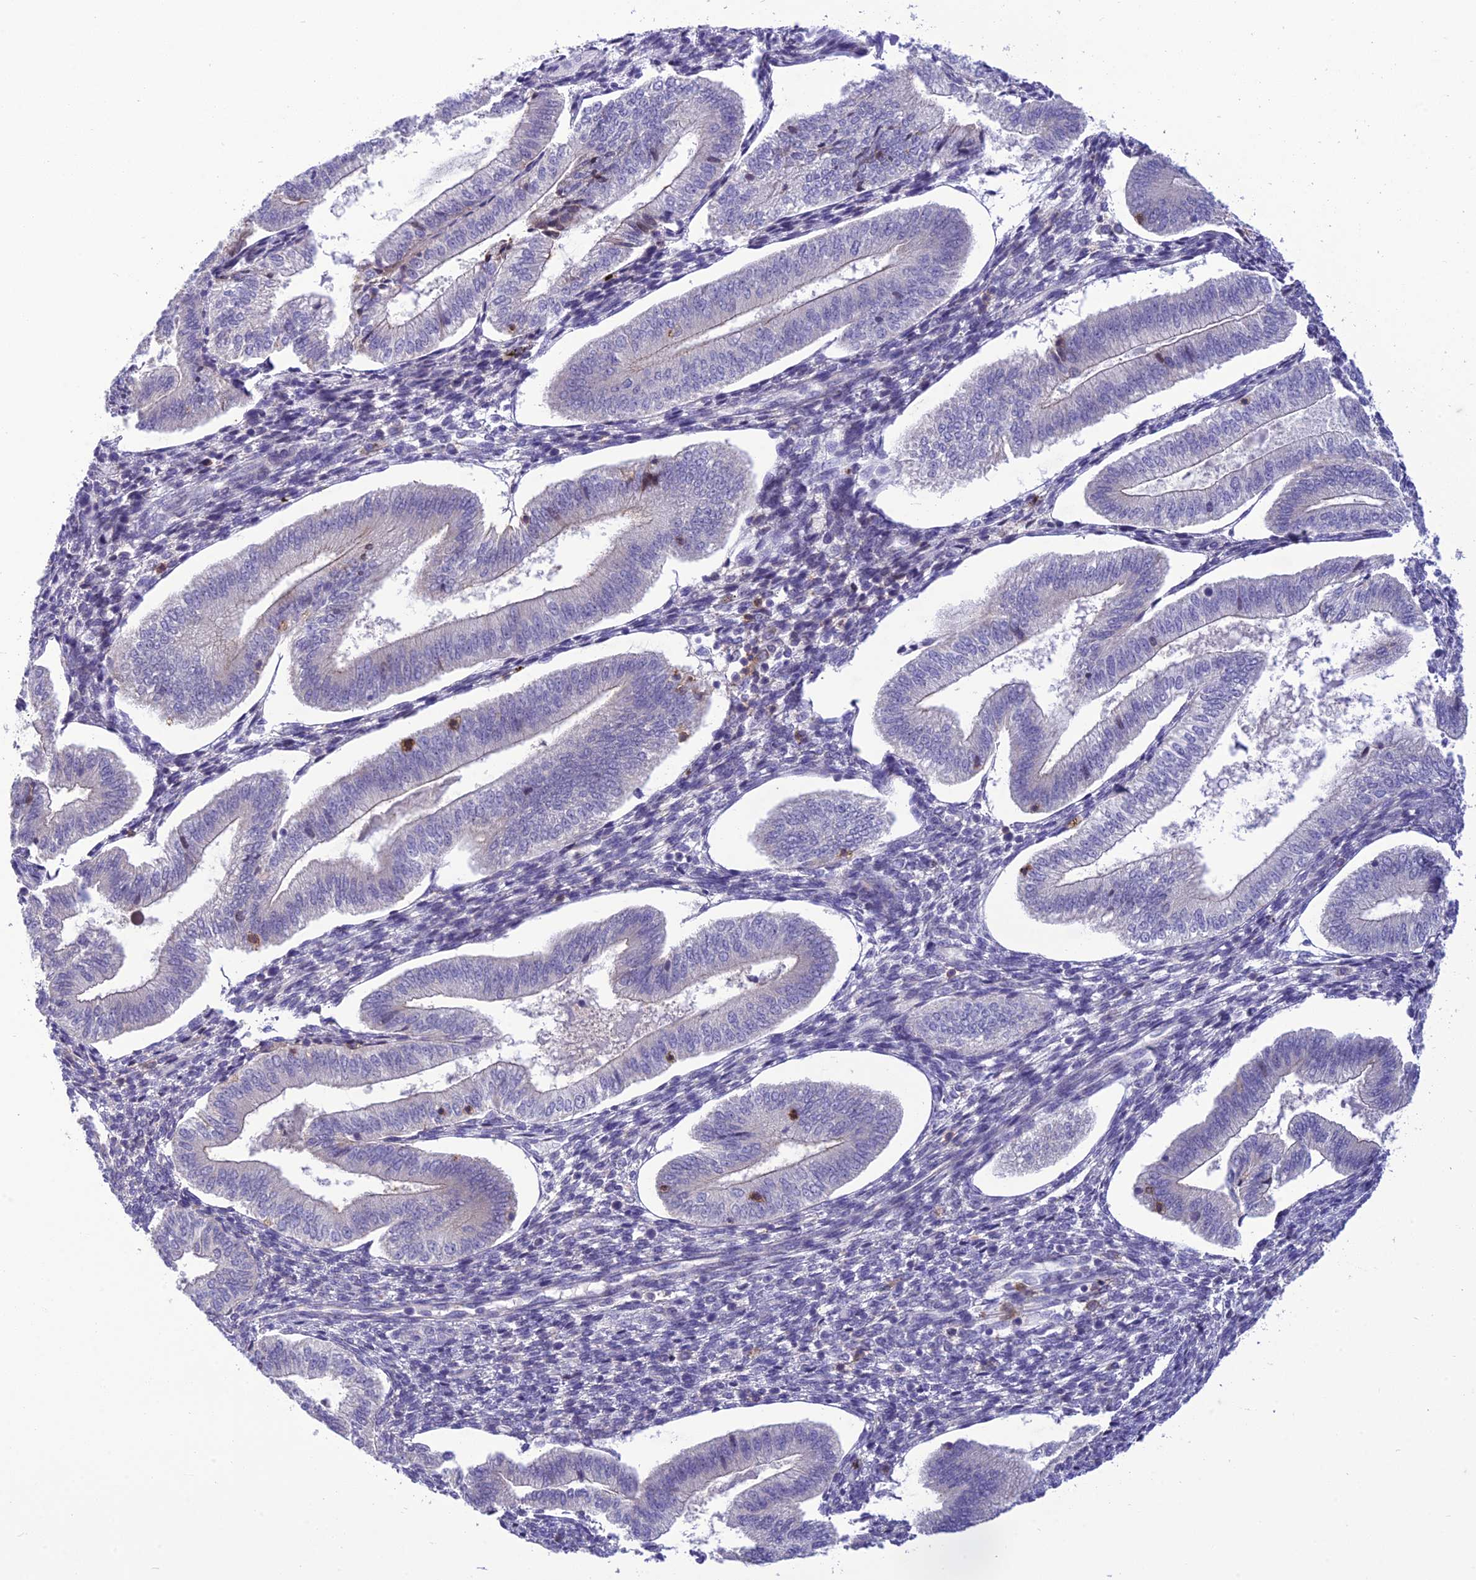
{"staining": {"intensity": "negative", "quantity": "none", "location": "none"}, "tissue": "endometrium", "cell_type": "Cells in endometrial stroma", "image_type": "normal", "snomed": [{"axis": "morphology", "description": "Normal tissue, NOS"}, {"axis": "topography", "description": "Endometrium"}], "caption": "Histopathology image shows no protein staining in cells in endometrial stroma of unremarkable endometrium.", "gene": "ITGAE", "patient": {"sex": "female", "age": 34}}